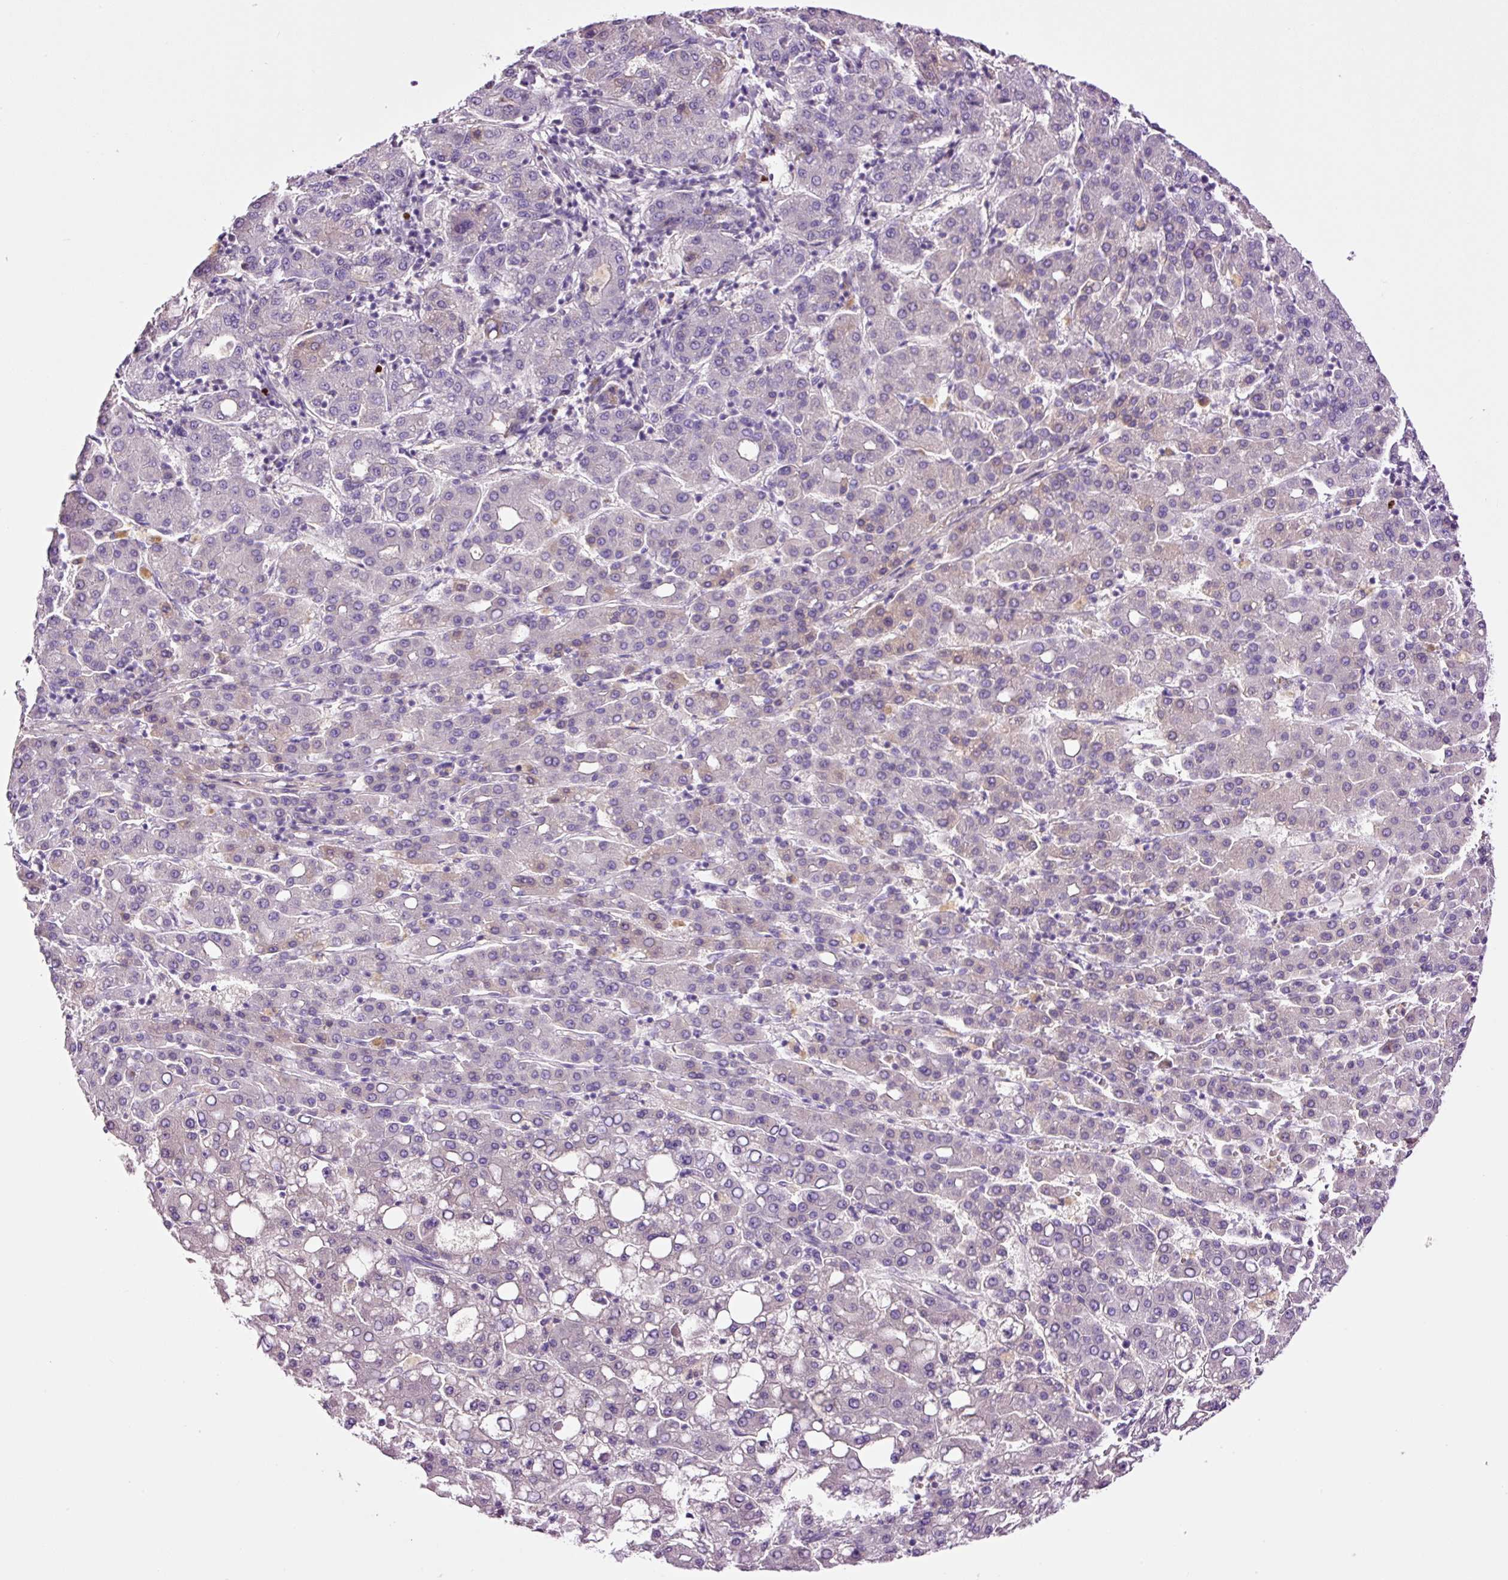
{"staining": {"intensity": "weak", "quantity": "<25%", "location": "cytoplasmic/membranous"}, "tissue": "liver cancer", "cell_type": "Tumor cells", "image_type": "cancer", "snomed": [{"axis": "morphology", "description": "Carcinoma, Hepatocellular, NOS"}, {"axis": "topography", "description": "Liver"}], "caption": "This is a histopathology image of IHC staining of liver cancer, which shows no expression in tumor cells.", "gene": "DPPA4", "patient": {"sex": "male", "age": 65}}